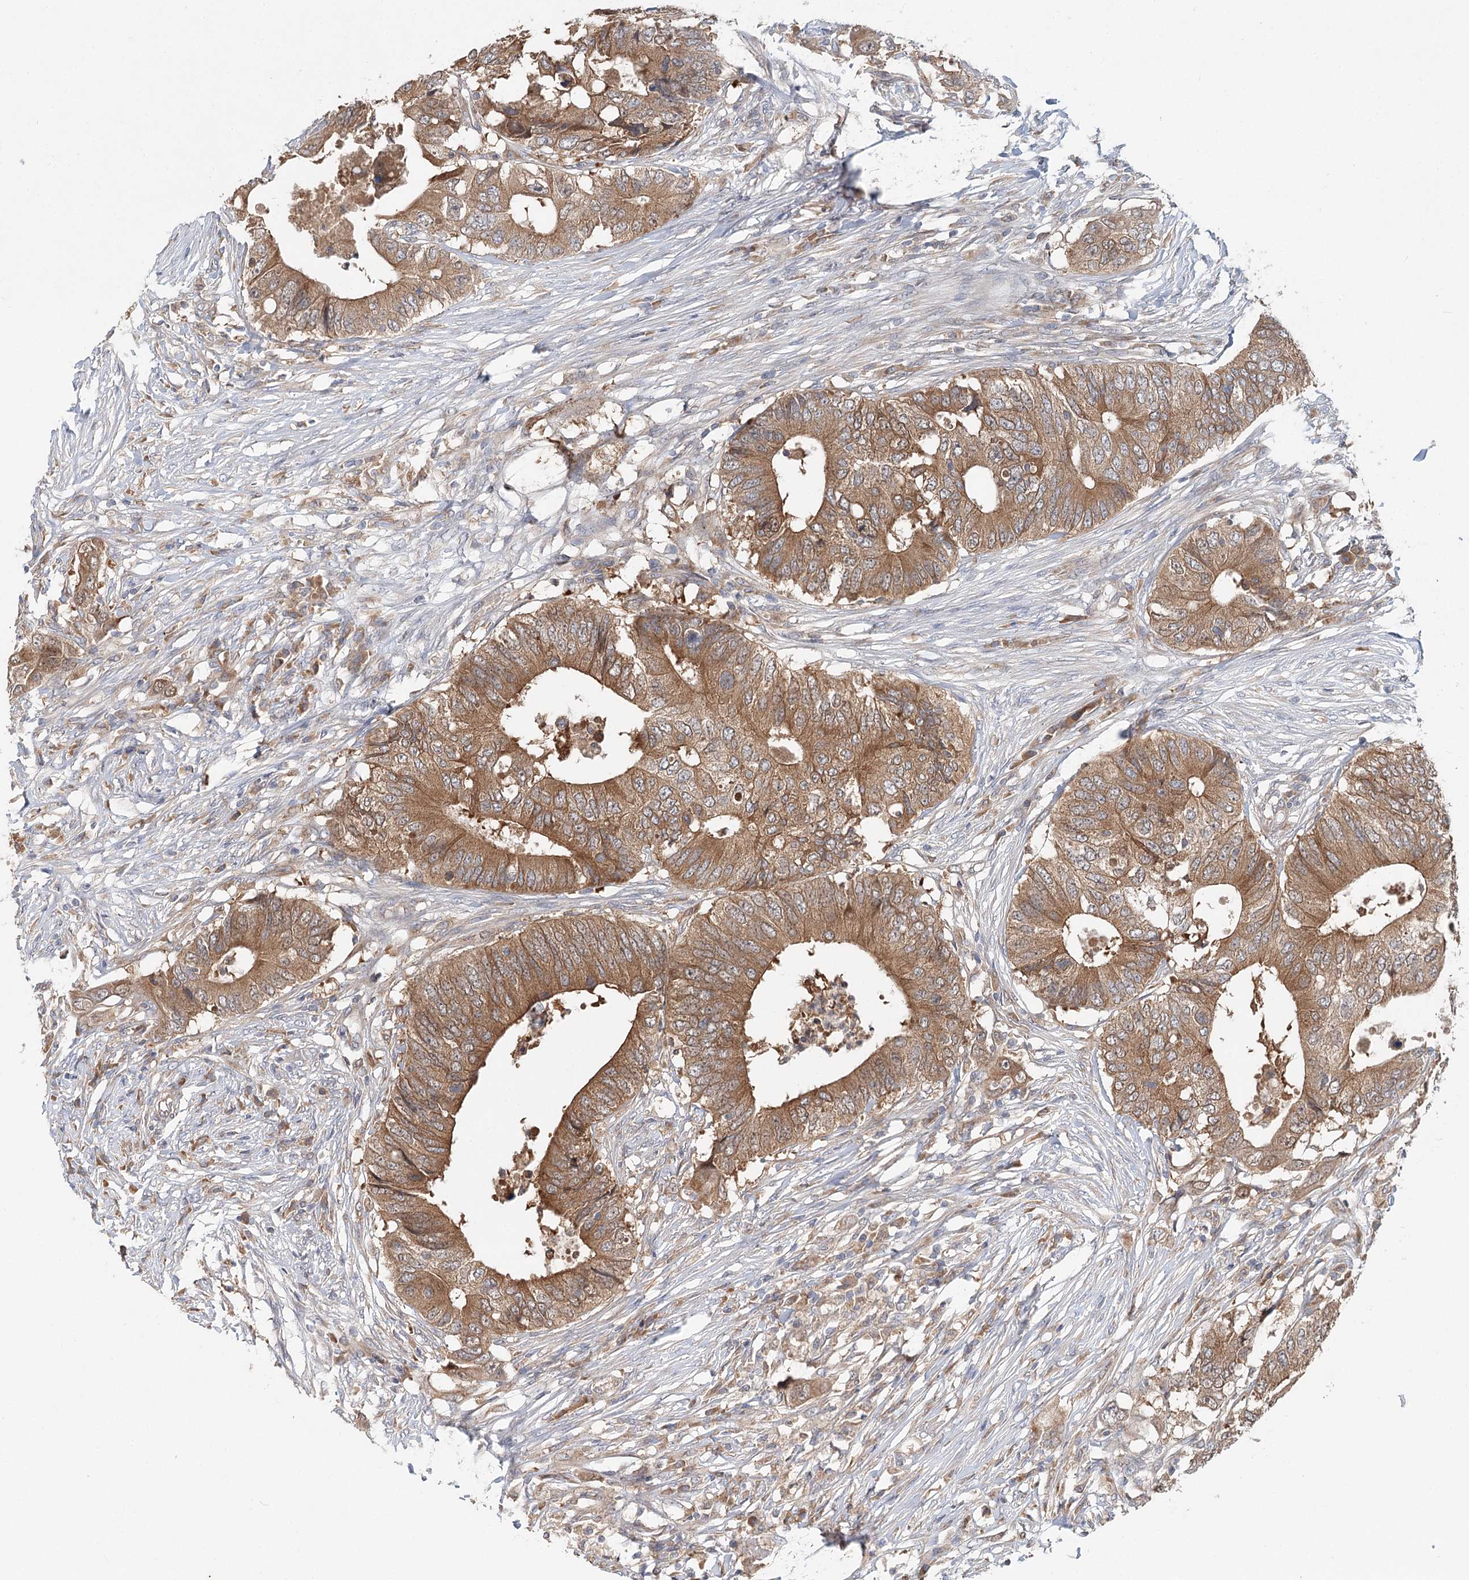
{"staining": {"intensity": "moderate", "quantity": ">75%", "location": "cytoplasmic/membranous"}, "tissue": "colorectal cancer", "cell_type": "Tumor cells", "image_type": "cancer", "snomed": [{"axis": "morphology", "description": "Adenocarcinoma, NOS"}, {"axis": "topography", "description": "Colon"}], "caption": "Immunohistochemistry (IHC) (DAB (3,3'-diaminobenzidine)) staining of colorectal cancer displays moderate cytoplasmic/membranous protein positivity in about >75% of tumor cells.", "gene": "PAIP2", "patient": {"sex": "male", "age": 71}}